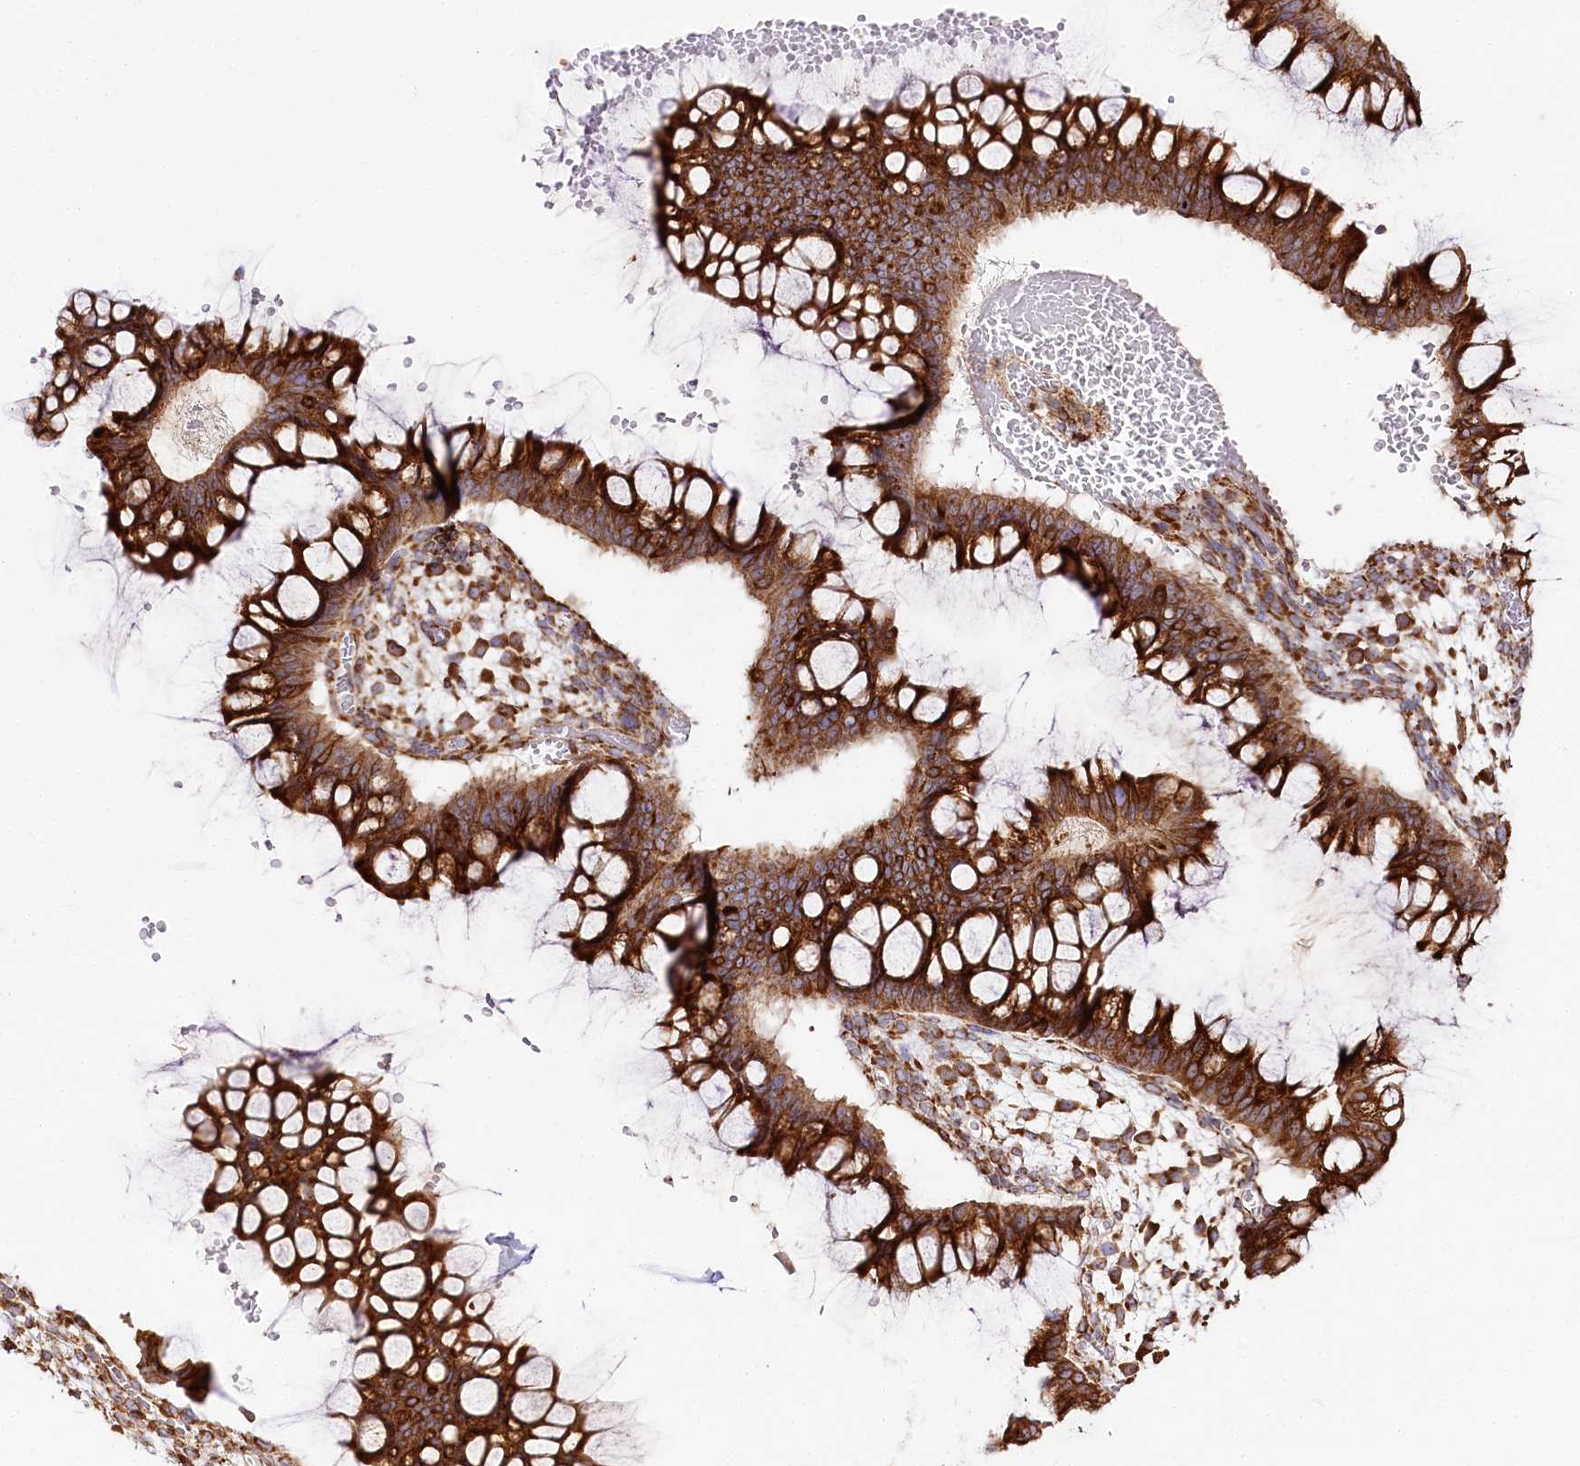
{"staining": {"intensity": "strong", "quantity": ">75%", "location": "cytoplasmic/membranous"}, "tissue": "ovarian cancer", "cell_type": "Tumor cells", "image_type": "cancer", "snomed": [{"axis": "morphology", "description": "Cystadenocarcinoma, mucinous, NOS"}, {"axis": "topography", "description": "Ovary"}], "caption": "Human ovarian cancer (mucinous cystadenocarcinoma) stained with a protein marker shows strong staining in tumor cells.", "gene": "CNPY2", "patient": {"sex": "female", "age": 73}}